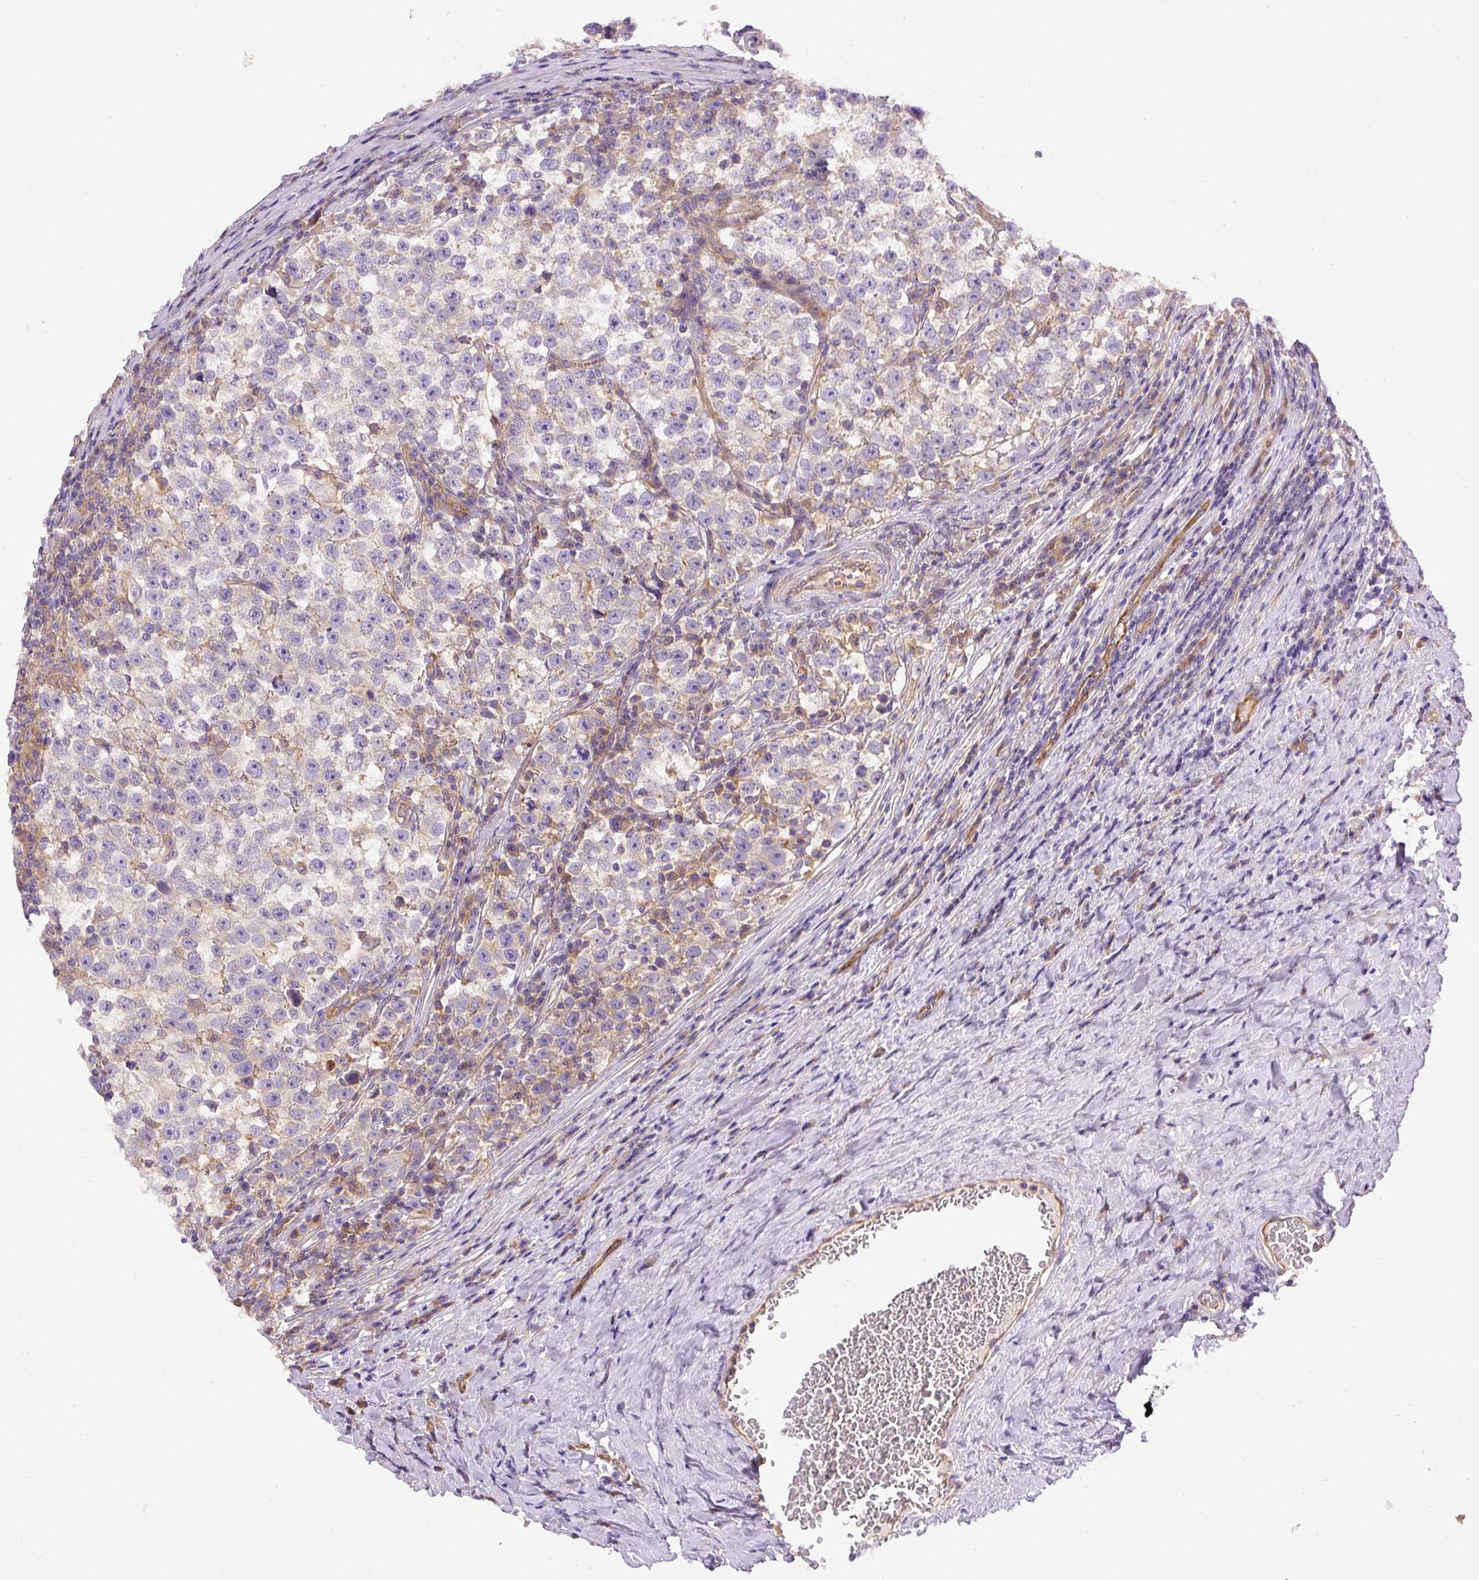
{"staining": {"intensity": "negative", "quantity": "none", "location": "none"}, "tissue": "testis cancer", "cell_type": "Tumor cells", "image_type": "cancer", "snomed": [{"axis": "morphology", "description": "Normal tissue, NOS"}, {"axis": "morphology", "description": "Seminoma, NOS"}, {"axis": "topography", "description": "Testis"}], "caption": "A micrograph of testis cancer (seminoma) stained for a protein shows no brown staining in tumor cells. (DAB IHC, high magnification).", "gene": "DAPK1", "patient": {"sex": "male", "age": 43}}